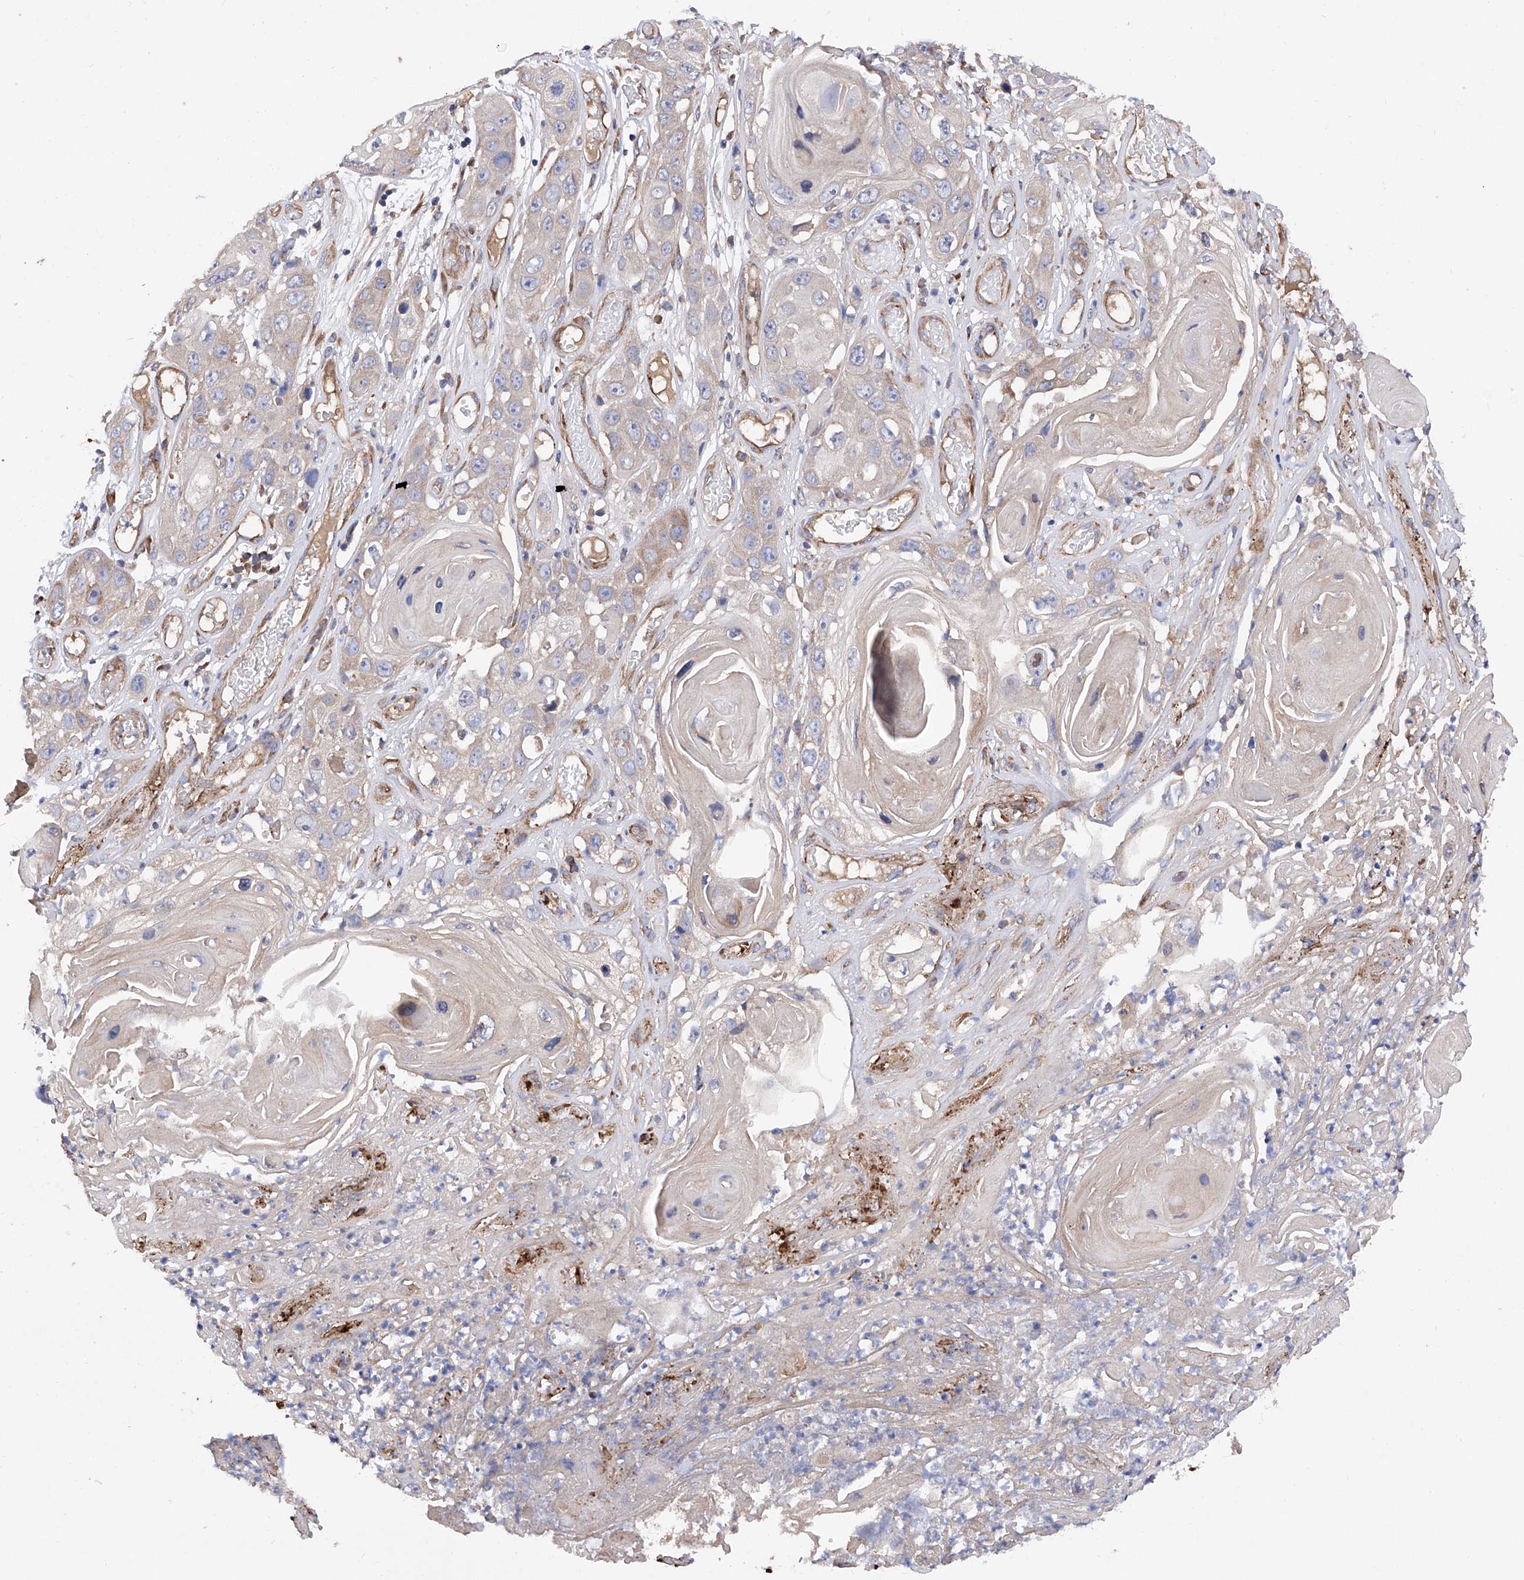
{"staining": {"intensity": "weak", "quantity": "<25%", "location": "cytoplasmic/membranous"}, "tissue": "skin cancer", "cell_type": "Tumor cells", "image_type": "cancer", "snomed": [{"axis": "morphology", "description": "Squamous cell carcinoma, NOS"}, {"axis": "topography", "description": "Skin"}], "caption": "Tumor cells are negative for protein expression in human skin cancer (squamous cell carcinoma). The staining was performed using DAB to visualize the protein expression in brown, while the nuclei were stained in blue with hematoxylin (Magnification: 20x).", "gene": "INPP5B", "patient": {"sex": "male", "age": 55}}